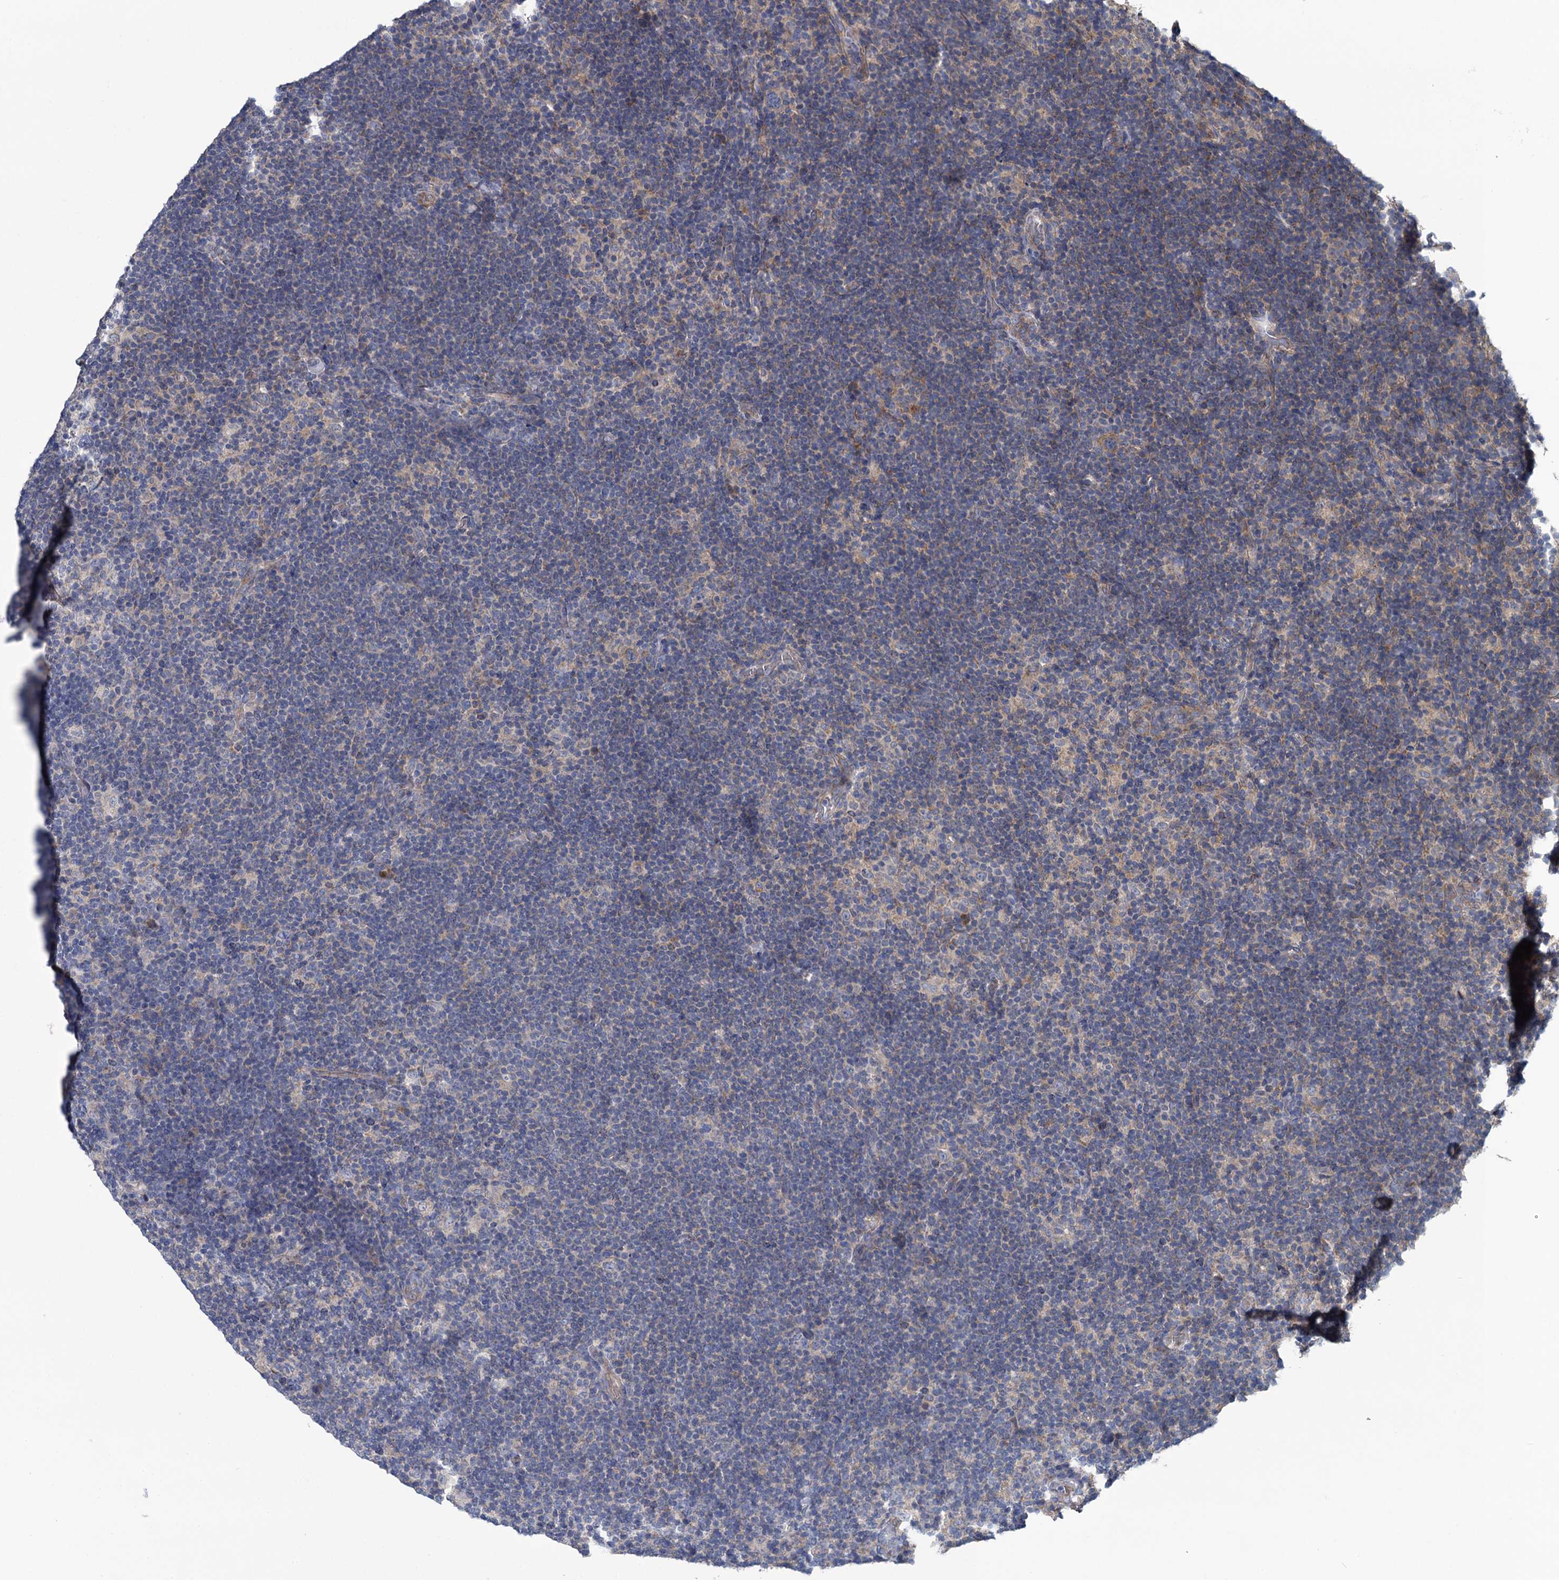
{"staining": {"intensity": "negative", "quantity": "none", "location": "none"}, "tissue": "lymphoma", "cell_type": "Tumor cells", "image_type": "cancer", "snomed": [{"axis": "morphology", "description": "Hodgkin's disease, NOS"}, {"axis": "topography", "description": "Lymph node"}], "caption": "Lymphoma stained for a protein using immunohistochemistry (IHC) demonstrates no expression tumor cells.", "gene": "GSTM2", "patient": {"sex": "female", "age": 57}}